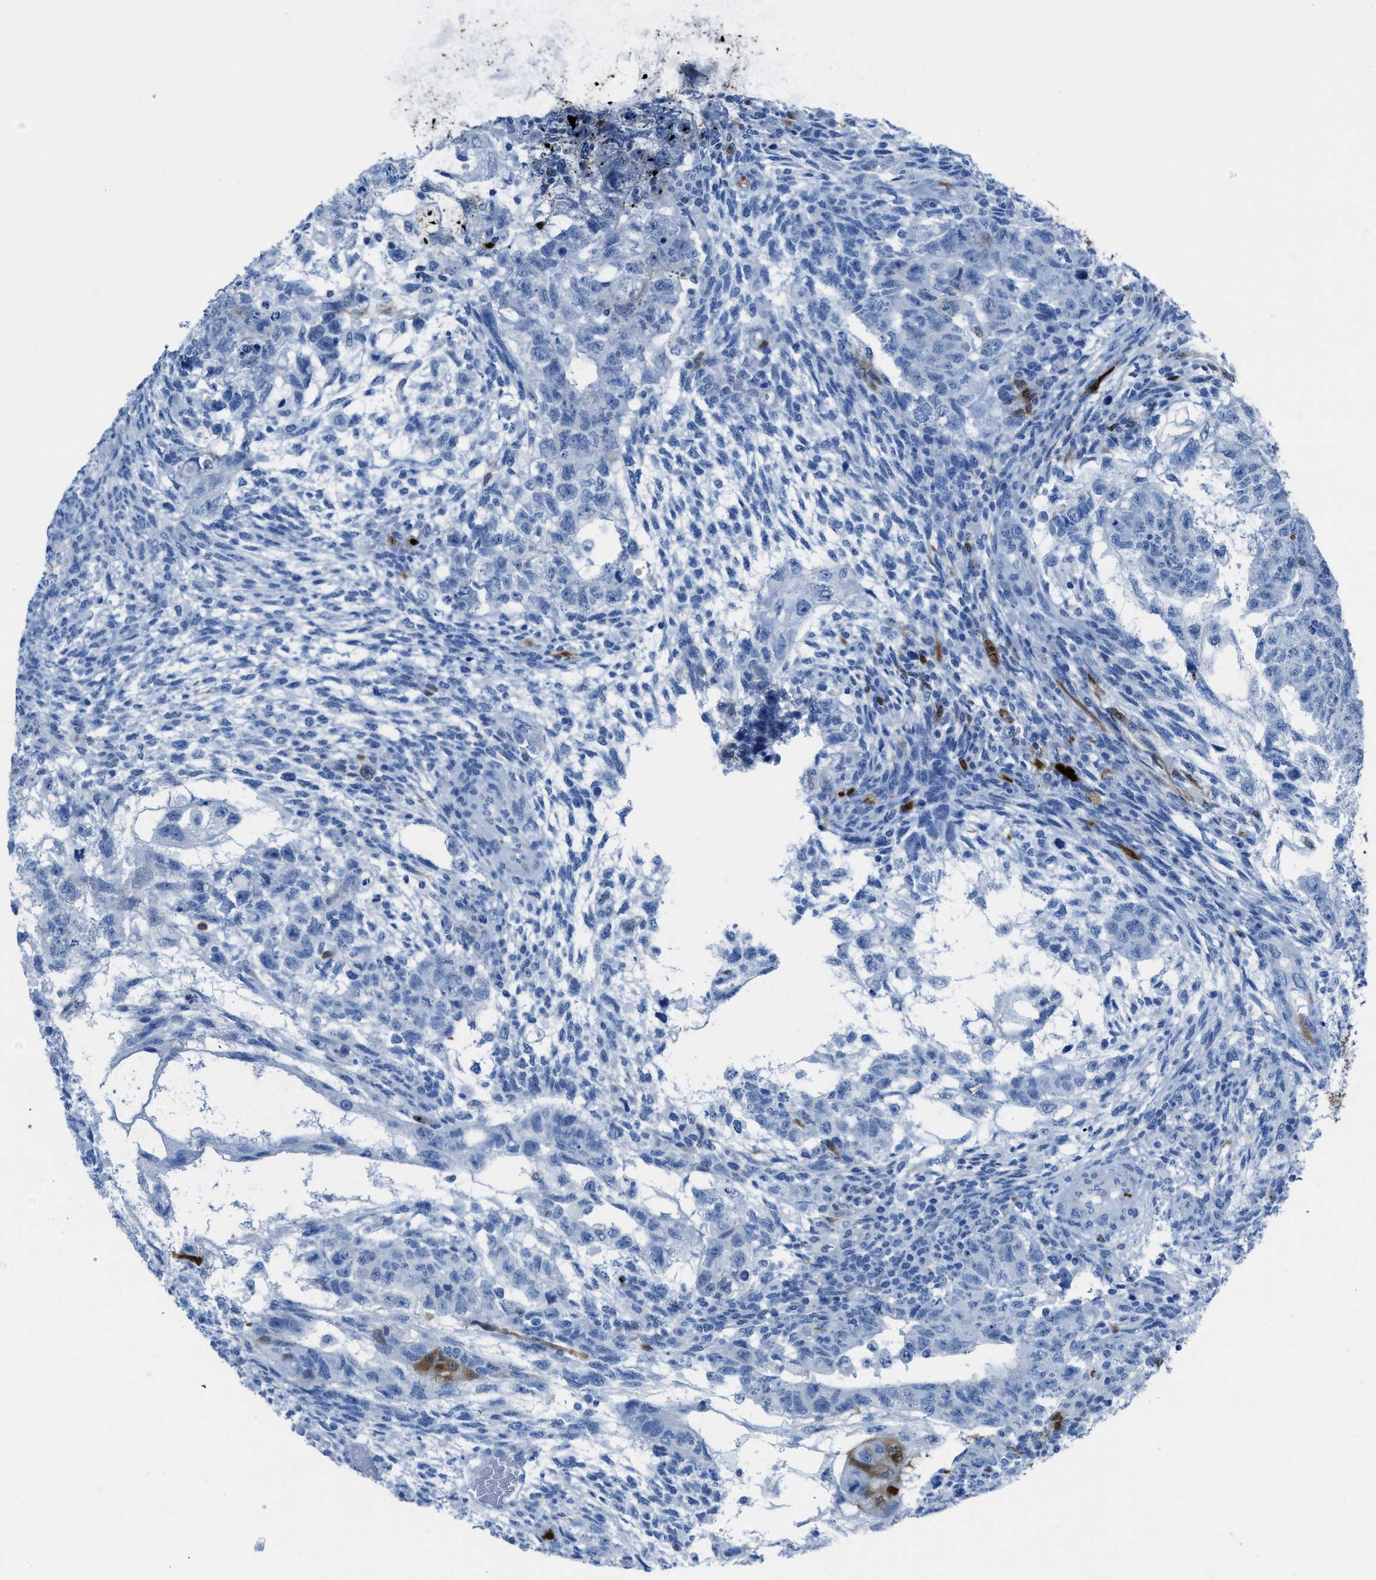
{"staining": {"intensity": "negative", "quantity": "none", "location": "none"}, "tissue": "testis cancer", "cell_type": "Tumor cells", "image_type": "cancer", "snomed": [{"axis": "morphology", "description": "Normal tissue, NOS"}, {"axis": "morphology", "description": "Carcinoma, Embryonal, NOS"}, {"axis": "topography", "description": "Testis"}], "caption": "DAB immunohistochemical staining of testis cancer reveals no significant expression in tumor cells.", "gene": "CDKN2A", "patient": {"sex": "male", "age": 36}}